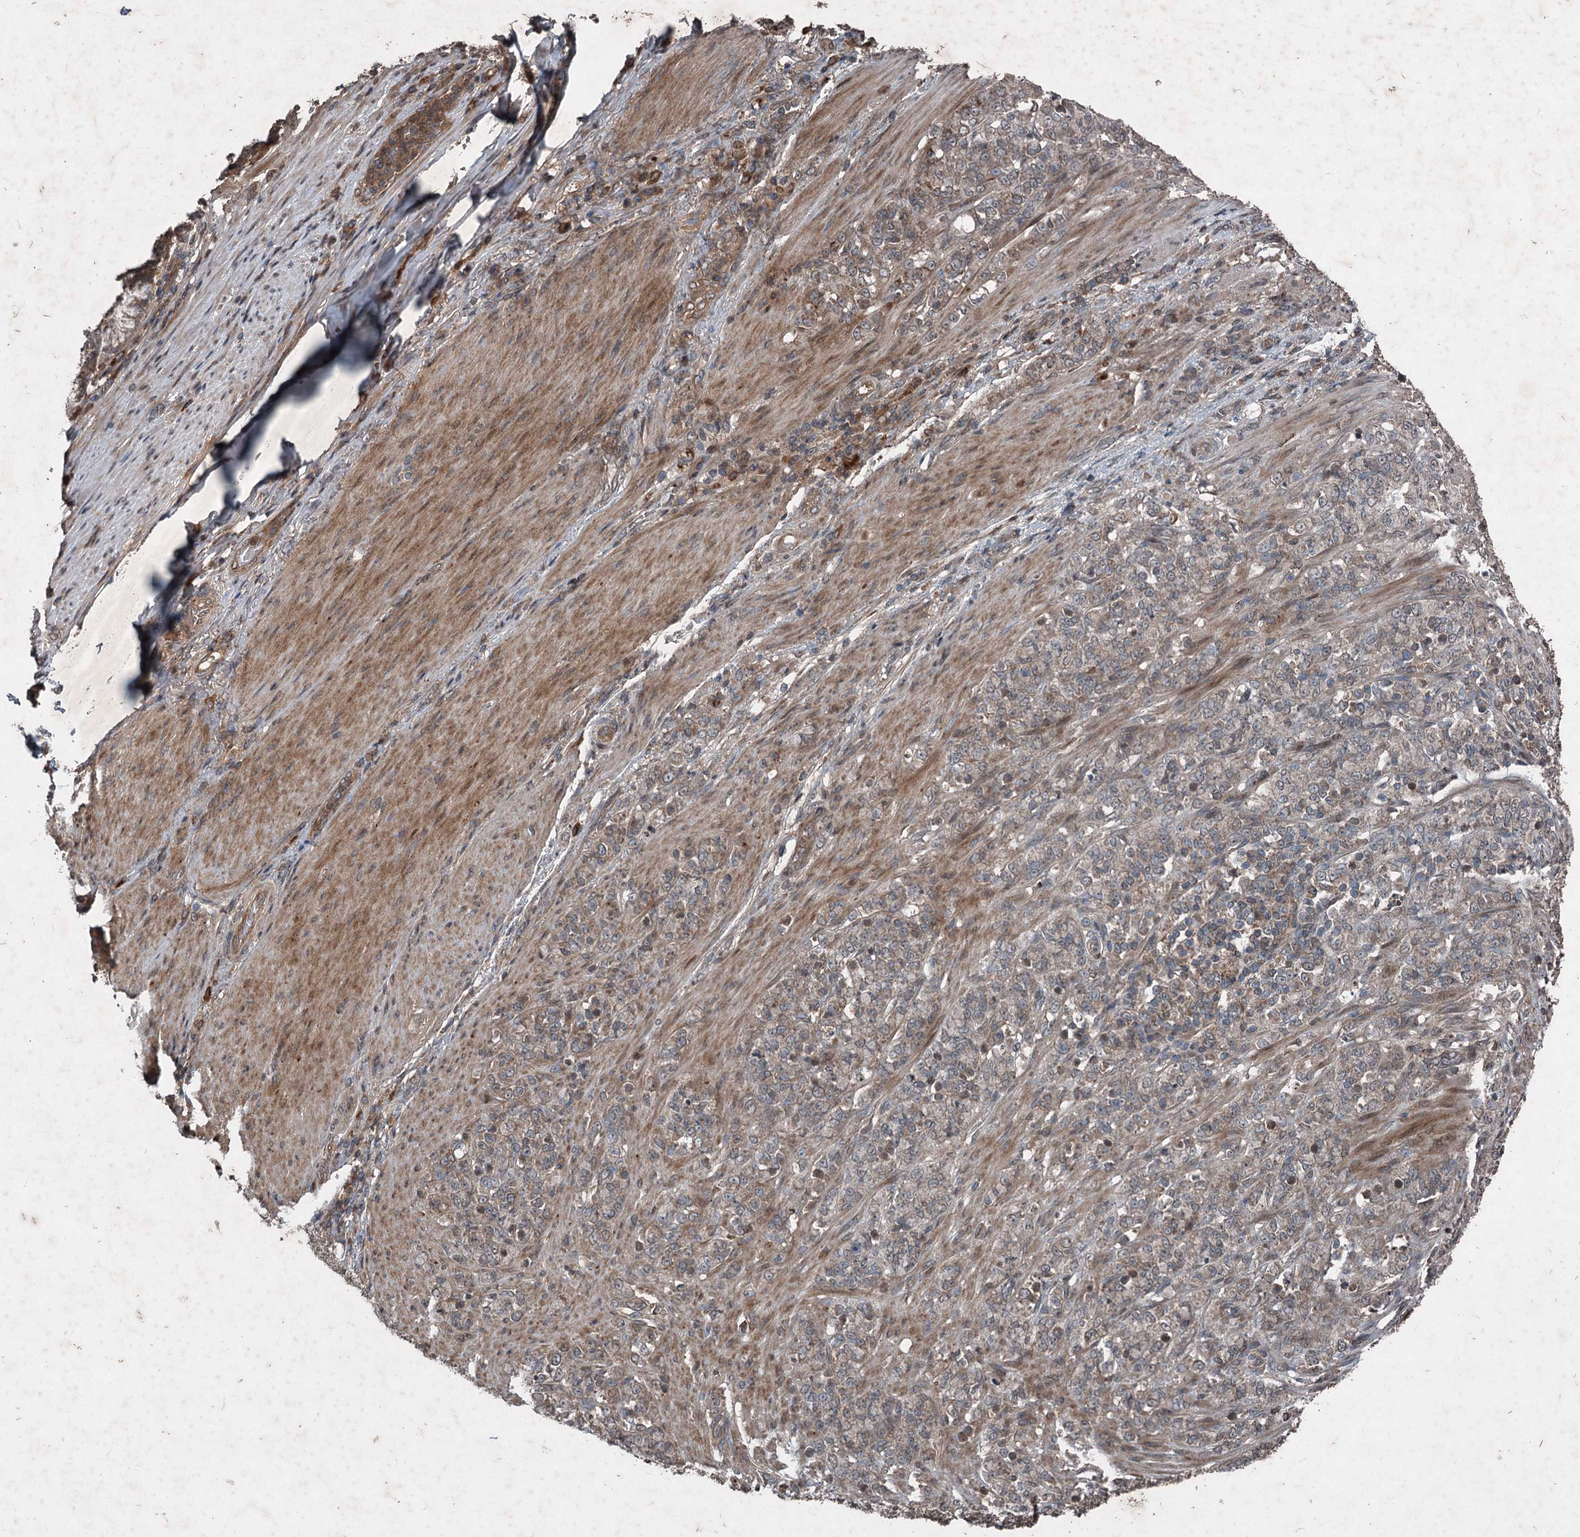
{"staining": {"intensity": "weak", "quantity": "25%-75%", "location": "cytoplasmic/membranous"}, "tissue": "stomach cancer", "cell_type": "Tumor cells", "image_type": "cancer", "snomed": [{"axis": "morphology", "description": "Adenocarcinoma, NOS"}, {"axis": "topography", "description": "Stomach"}], "caption": "Stomach cancer stained for a protein (brown) reveals weak cytoplasmic/membranous positive expression in approximately 25%-75% of tumor cells.", "gene": "ALAS1", "patient": {"sex": "female", "age": 79}}